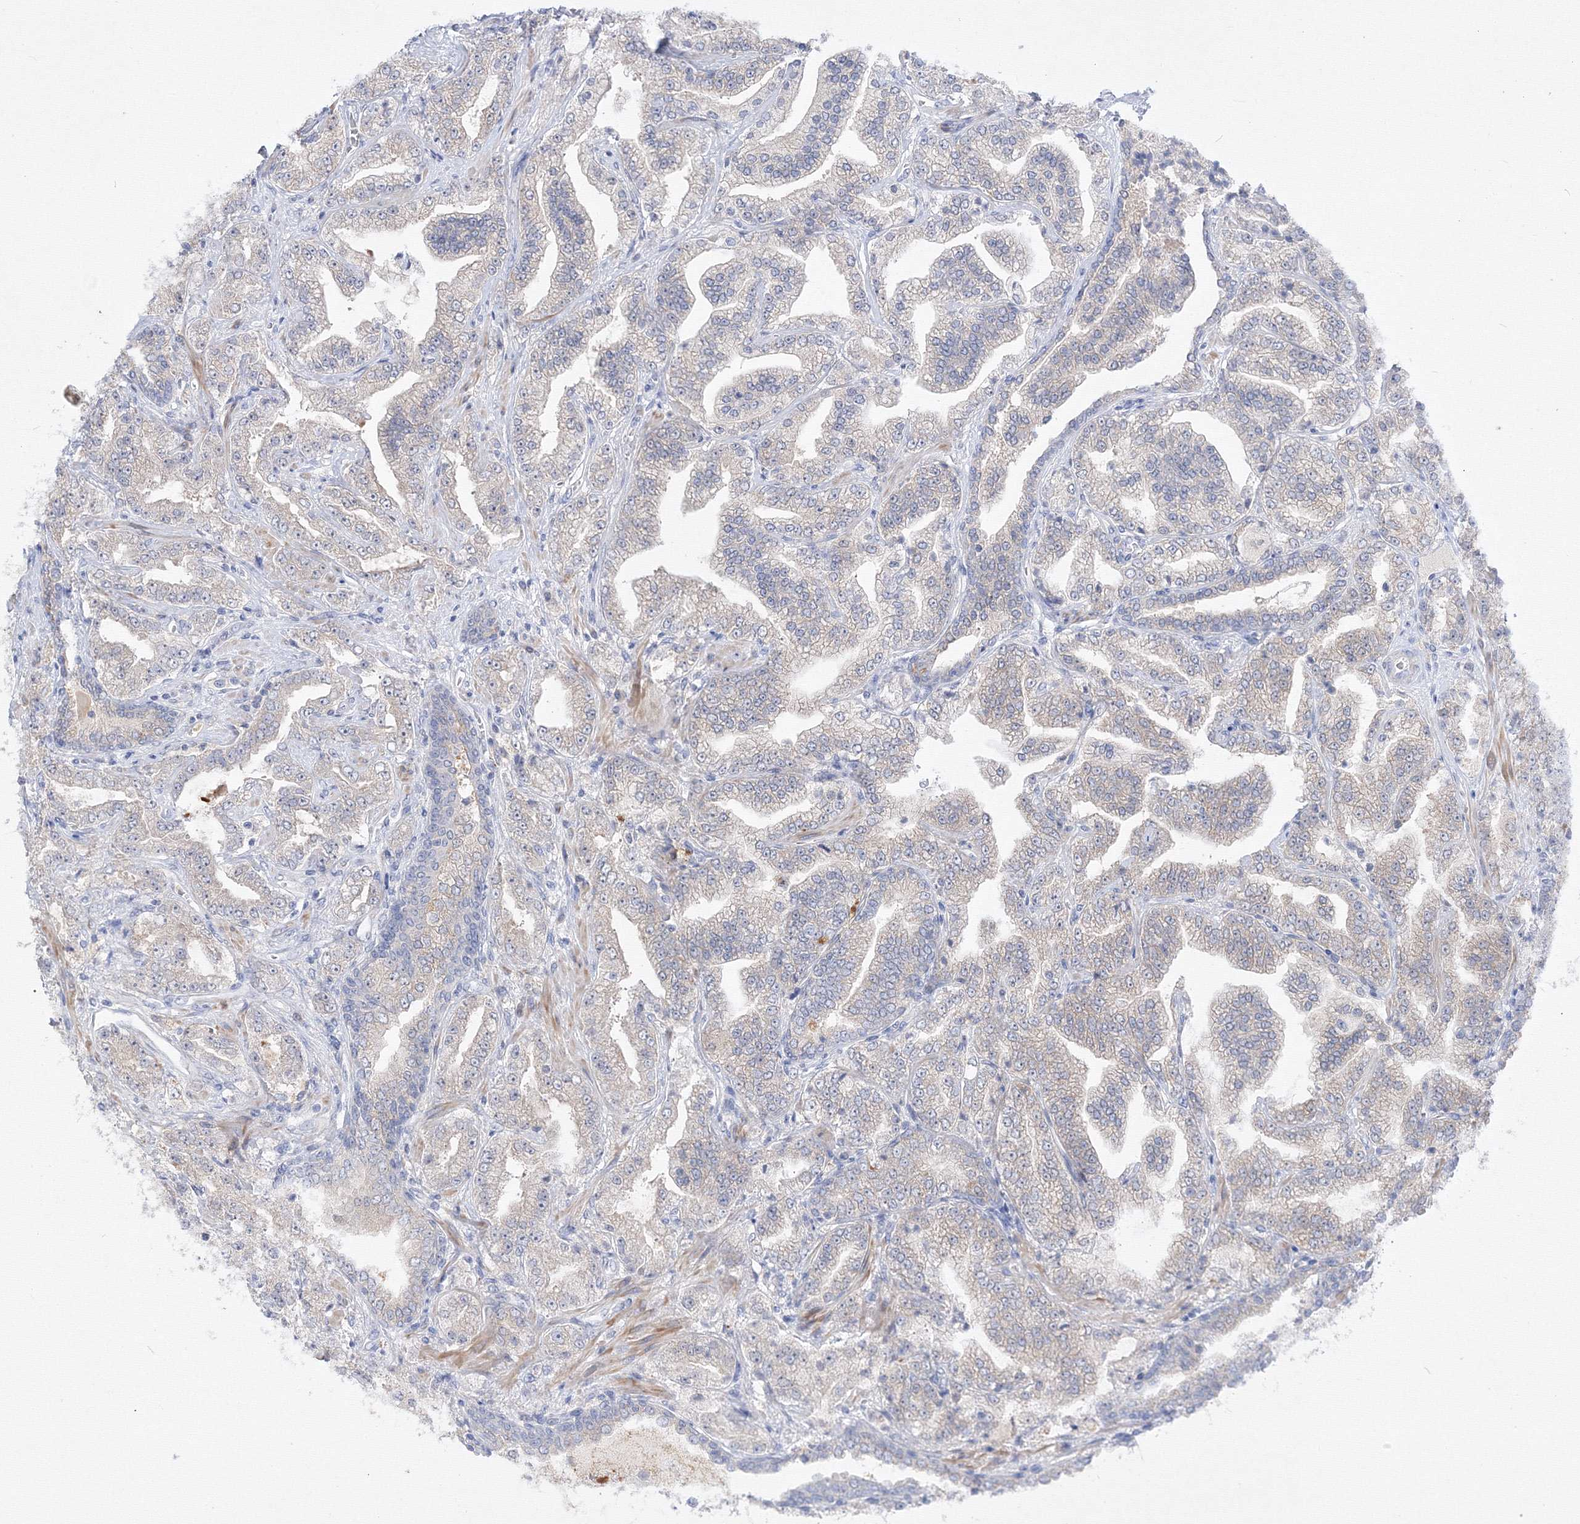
{"staining": {"intensity": "negative", "quantity": "none", "location": "none"}, "tissue": "prostate cancer", "cell_type": "Tumor cells", "image_type": "cancer", "snomed": [{"axis": "morphology", "description": "Adenocarcinoma, High grade"}, {"axis": "topography", "description": "Prostate"}], "caption": "Tumor cells are negative for brown protein staining in prostate cancer (adenocarcinoma (high-grade)).", "gene": "FBXL8", "patient": {"sex": "male", "age": 64}}